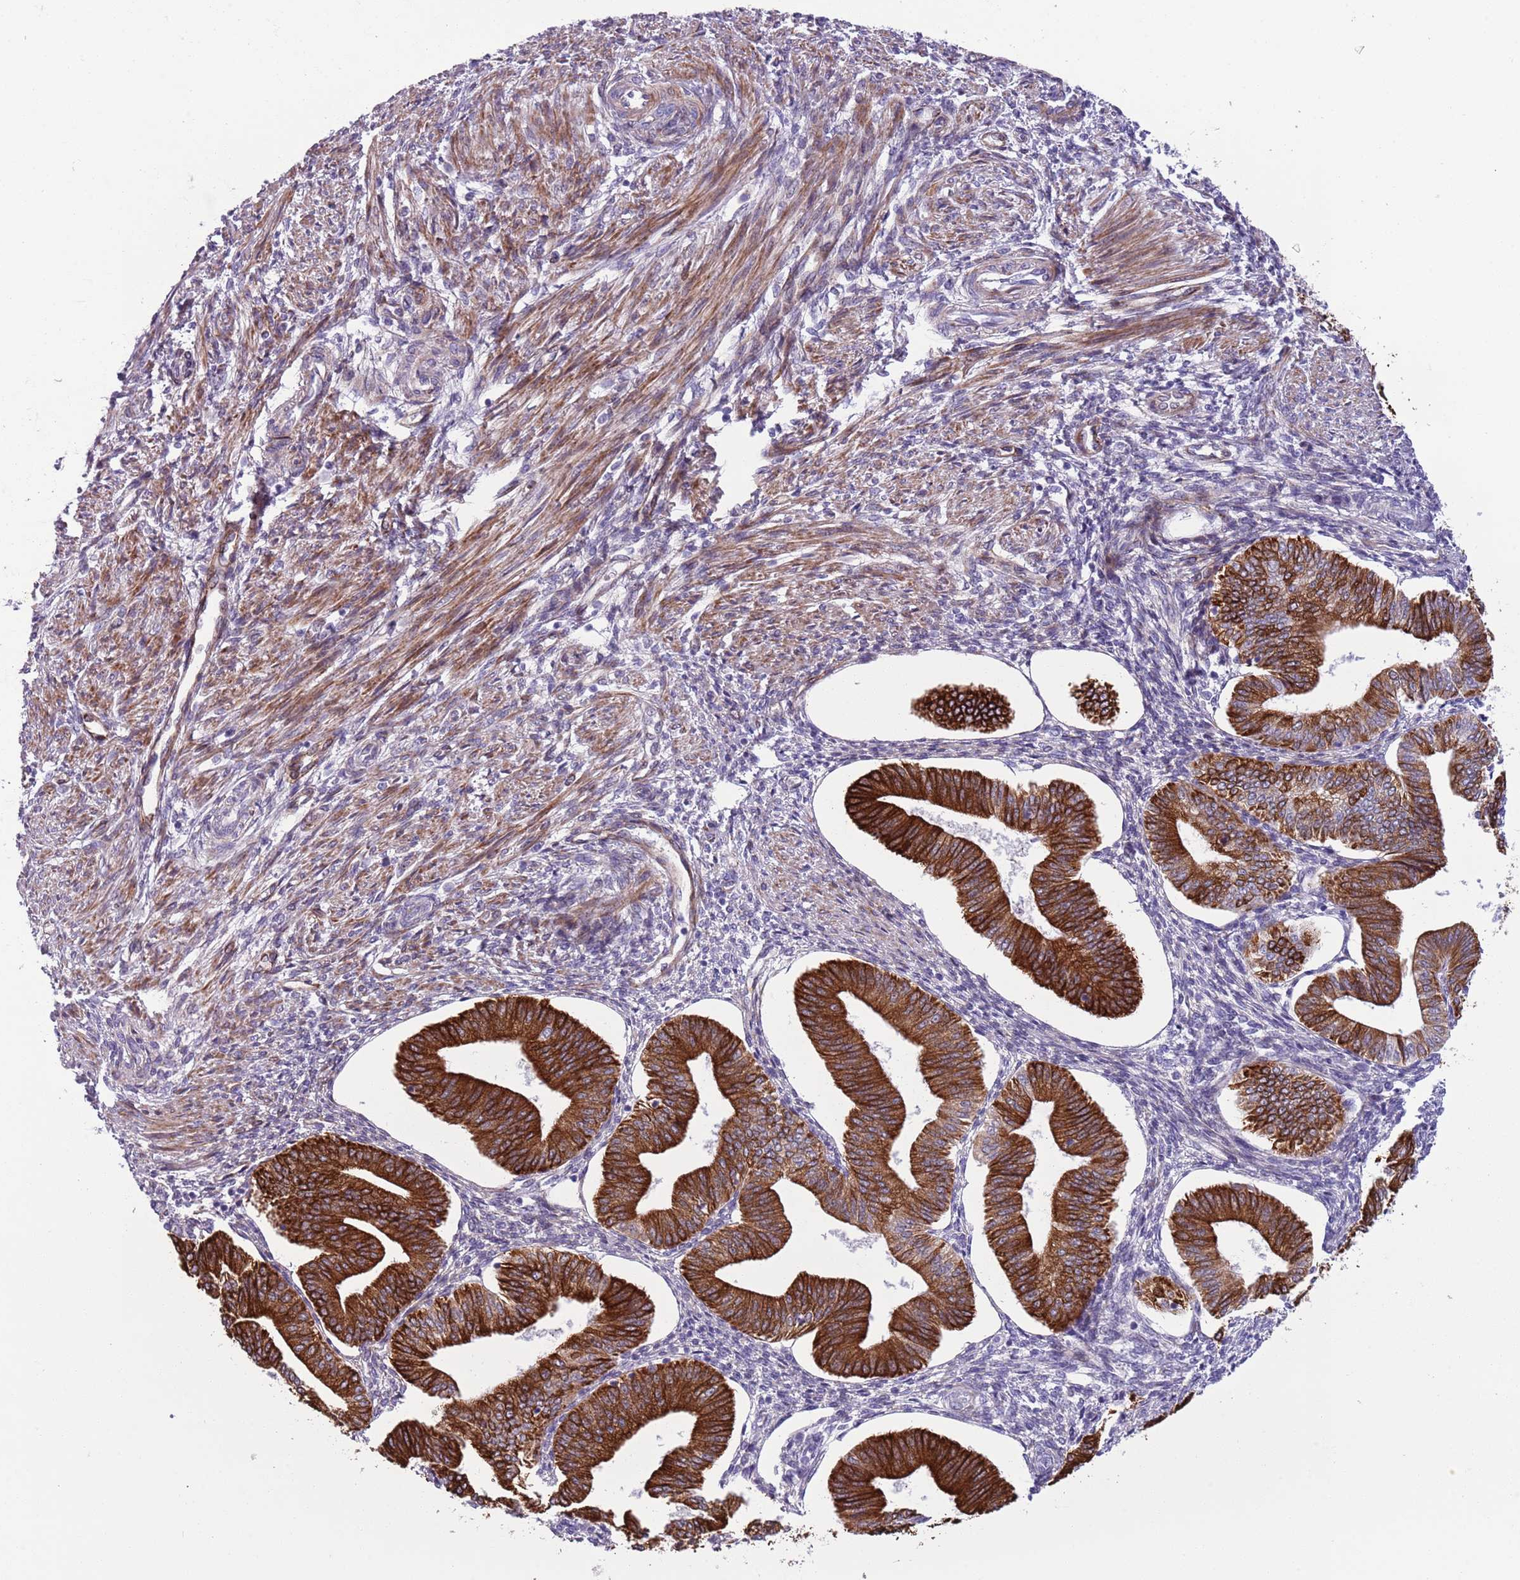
{"staining": {"intensity": "weak", "quantity": "<25%", "location": "cytoplasmic/membranous"}, "tissue": "endometrium", "cell_type": "Cells in endometrial stroma", "image_type": "normal", "snomed": [{"axis": "morphology", "description": "Normal tissue, NOS"}, {"axis": "topography", "description": "Endometrium"}], "caption": "A high-resolution histopathology image shows IHC staining of unremarkable endometrium, which exhibits no significant expression in cells in endometrial stroma.", "gene": "MRPL32", "patient": {"sex": "female", "age": 34}}